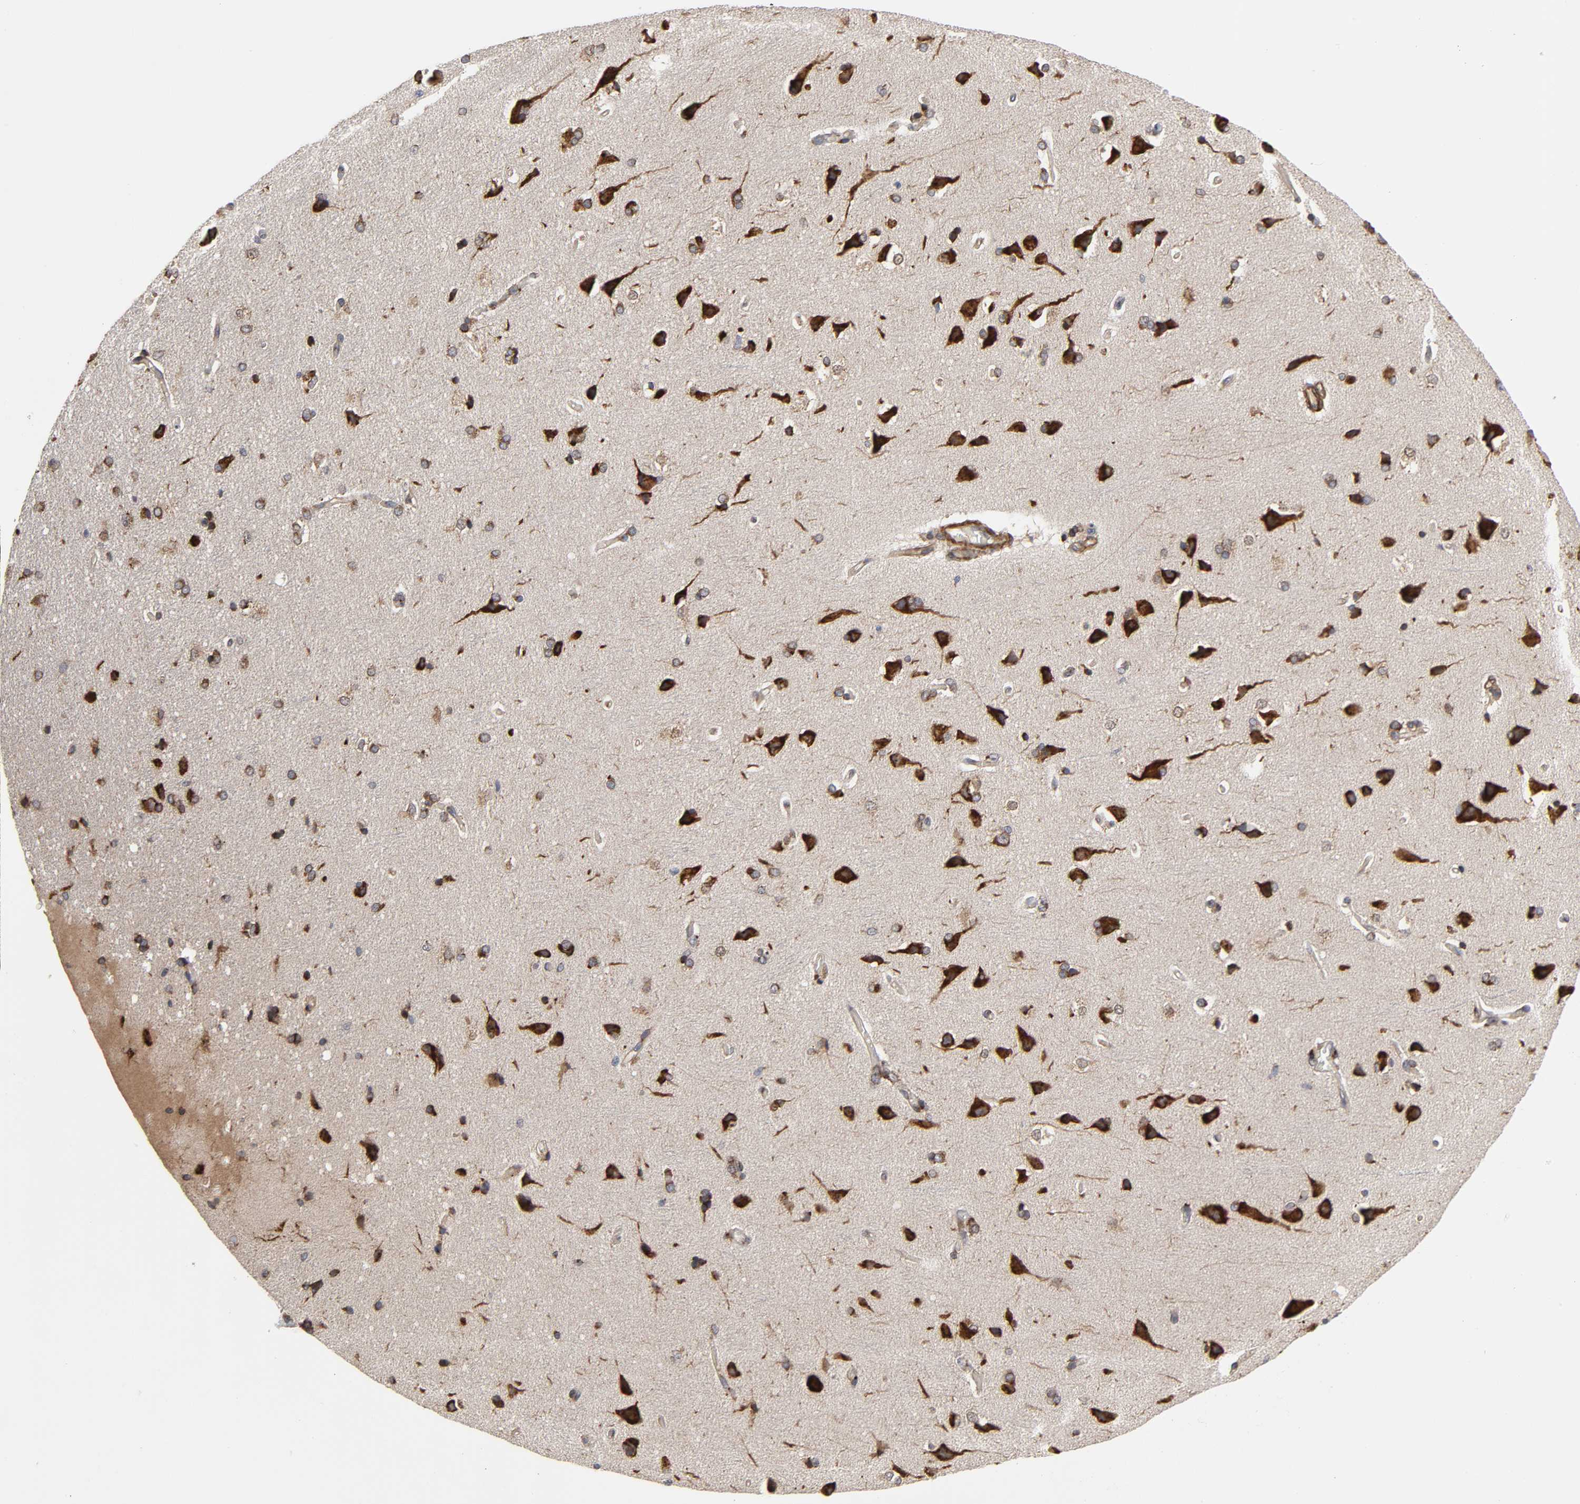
{"staining": {"intensity": "strong", "quantity": "25%-75%", "location": "cytoplasmic/membranous"}, "tissue": "cerebral cortex", "cell_type": "Endothelial cells", "image_type": "normal", "snomed": [{"axis": "morphology", "description": "Normal tissue, NOS"}, {"axis": "topography", "description": "Cerebral cortex"}], "caption": "An immunohistochemistry histopathology image of unremarkable tissue is shown. Protein staining in brown shows strong cytoplasmic/membranous positivity in cerebral cortex within endothelial cells.", "gene": "GNPTG", "patient": {"sex": "male", "age": 62}}